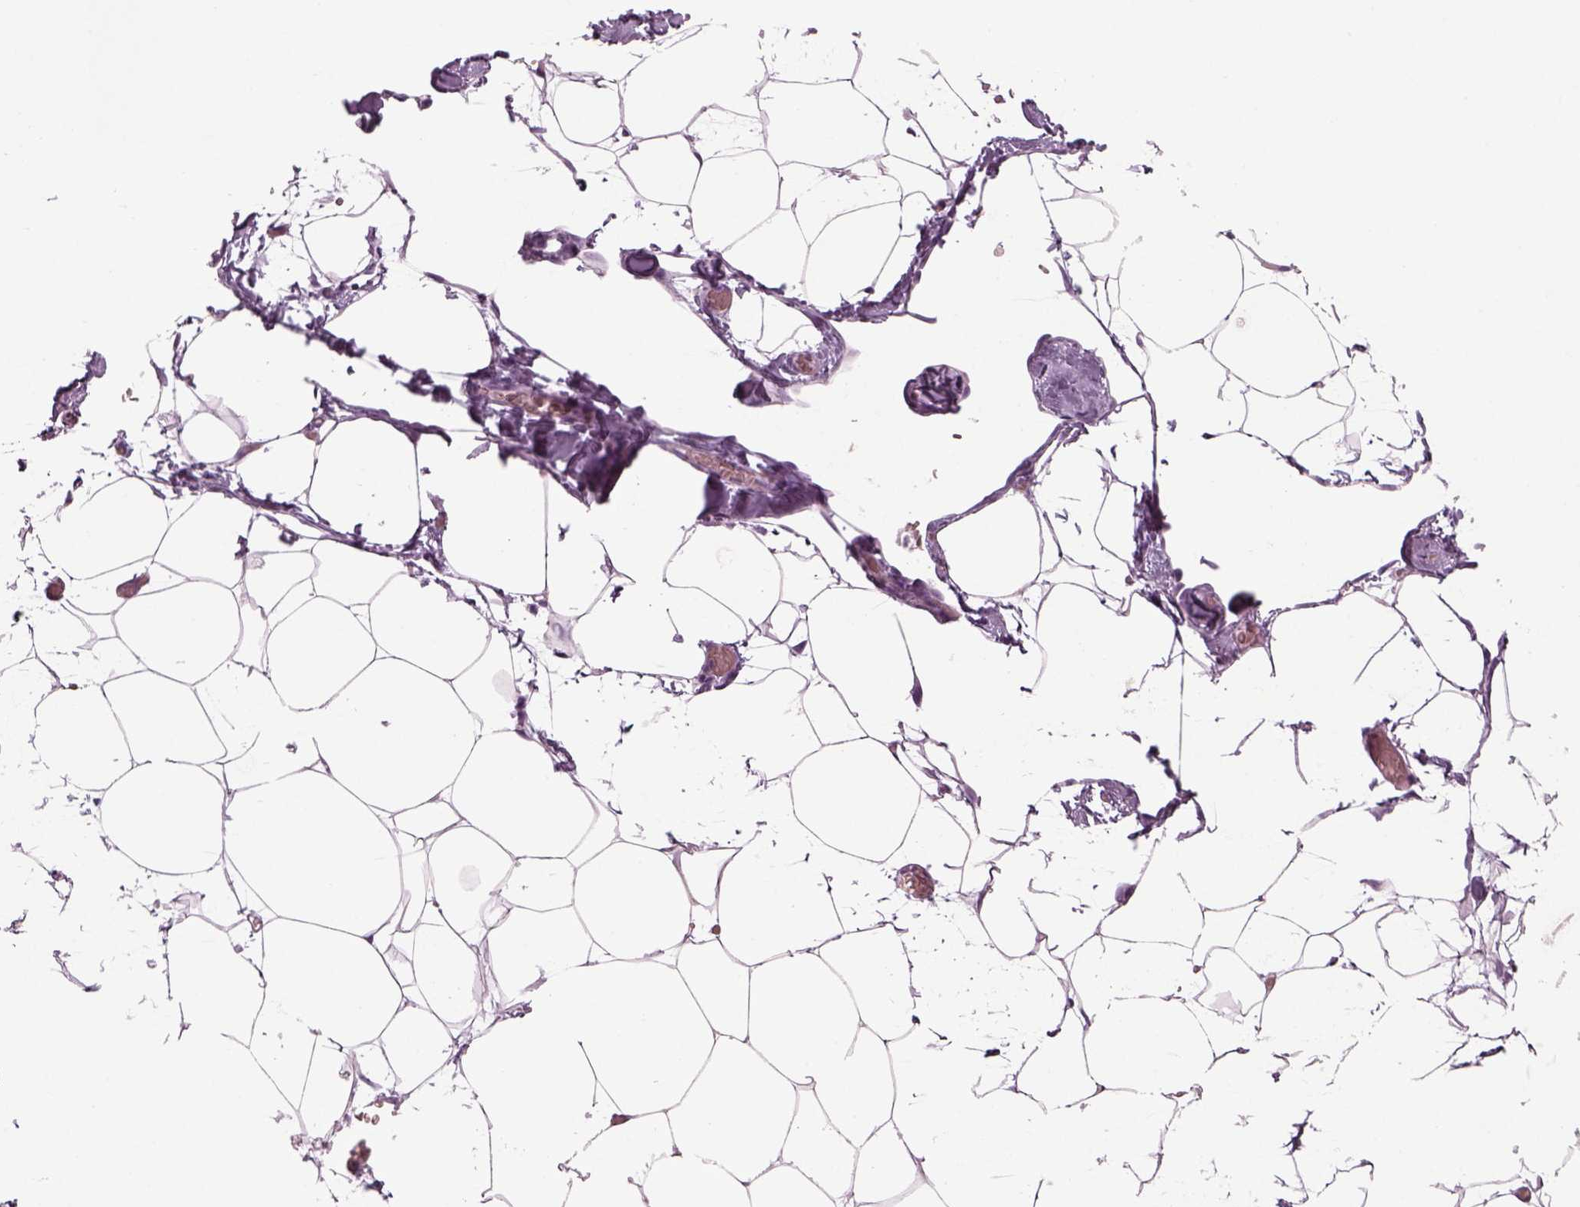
{"staining": {"intensity": "negative", "quantity": "none", "location": "none"}, "tissue": "adipose tissue", "cell_type": "Adipocytes", "image_type": "normal", "snomed": [{"axis": "morphology", "description": "Normal tissue, NOS"}, {"axis": "topography", "description": "Adipose tissue"}], "caption": "Adipocytes are negative for protein expression in normal human adipose tissue. The staining was performed using DAB to visualize the protein expression in brown, while the nuclei were stained in blue with hematoxylin (Magnification: 20x).", "gene": "SAG", "patient": {"sex": "male", "age": 57}}